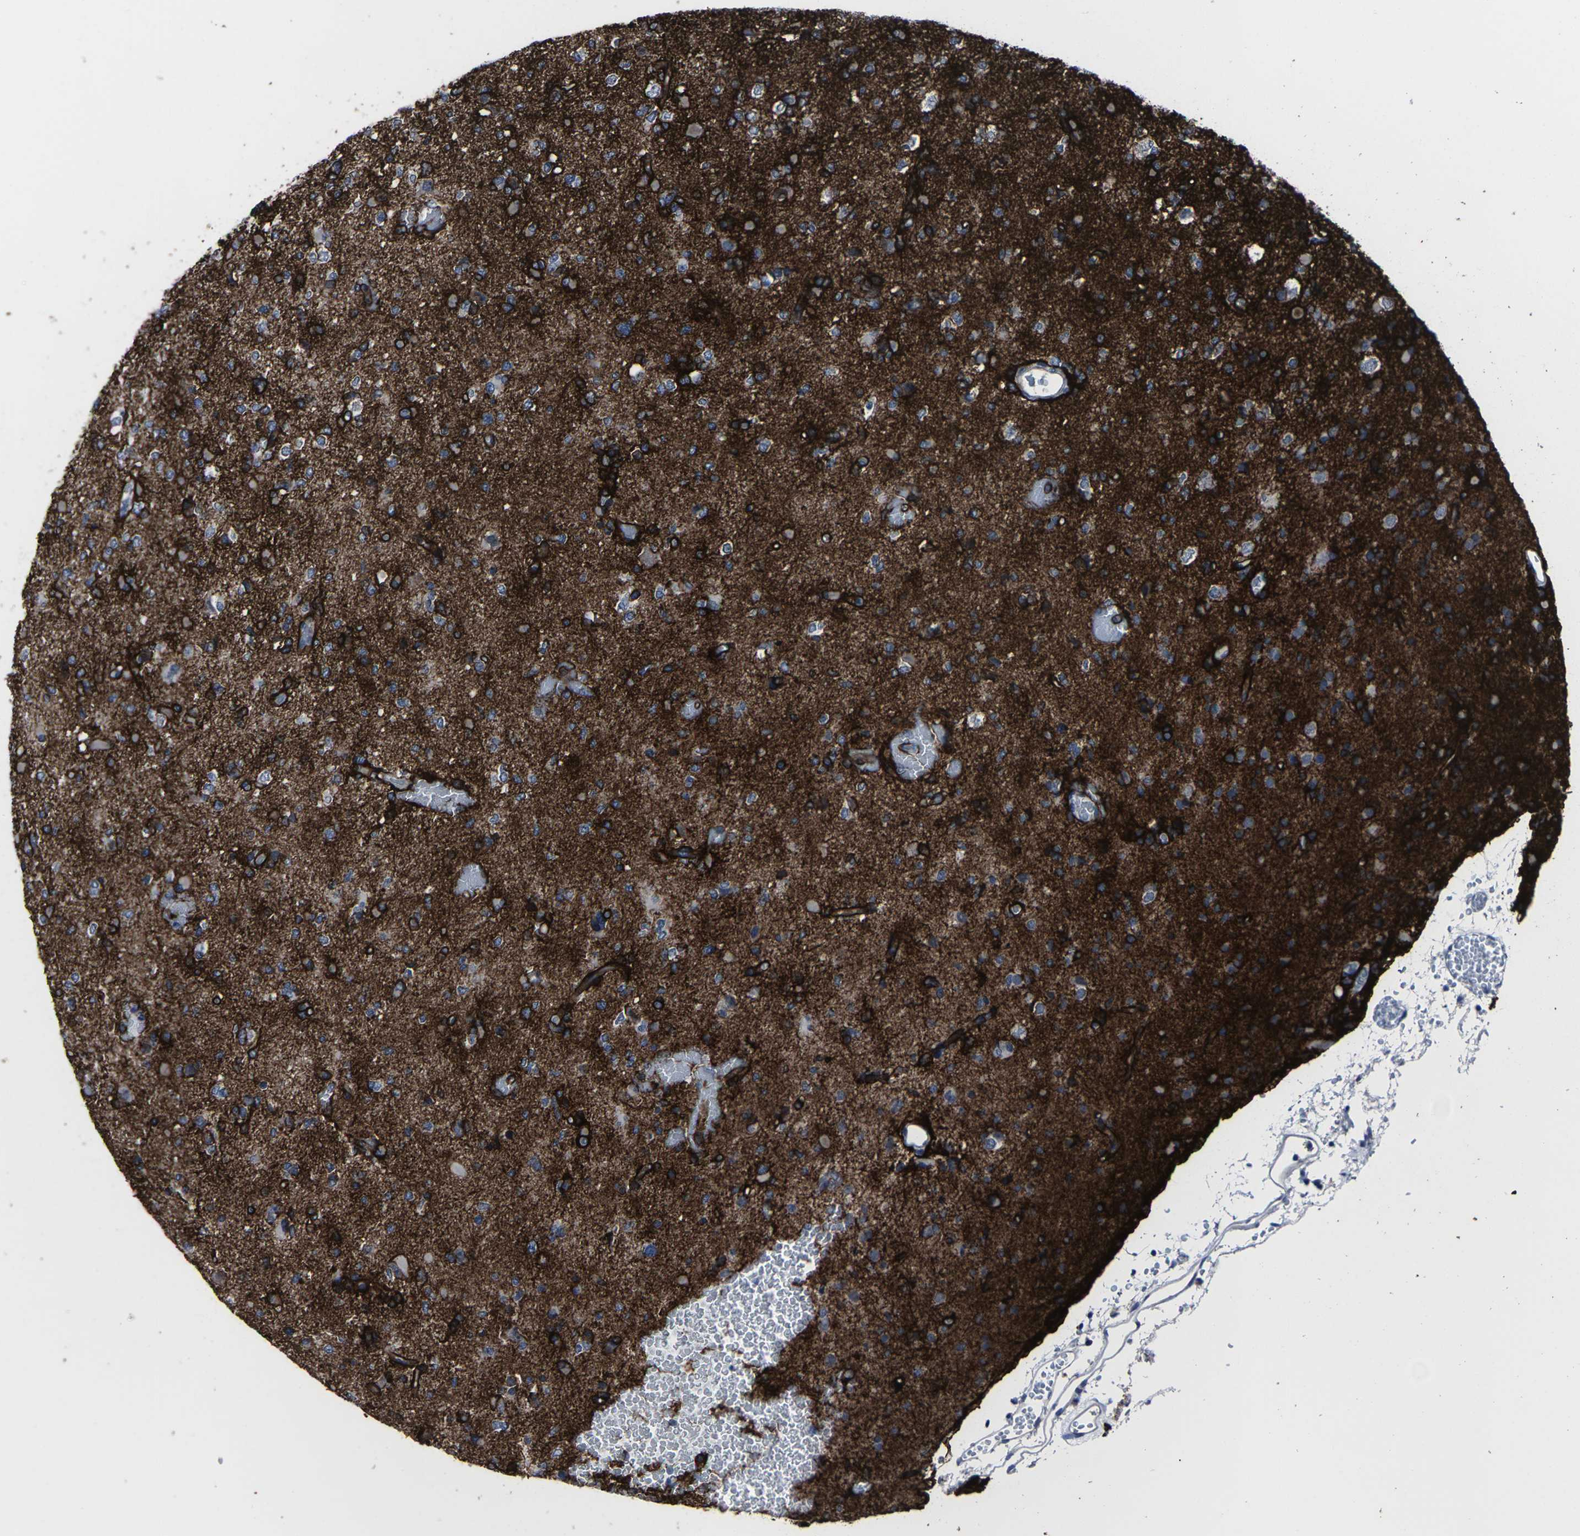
{"staining": {"intensity": "strong", "quantity": "25%-75%", "location": "cytoplasmic/membranous"}, "tissue": "glioma", "cell_type": "Tumor cells", "image_type": "cancer", "snomed": [{"axis": "morphology", "description": "Glioma, malignant, Low grade"}, {"axis": "topography", "description": "Brain"}], "caption": "Protein staining of malignant glioma (low-grade) tissue displays strong cytoplasmic/membranous positivity in about 25%-75% of tumor cells.", "gene": "MSANTD4", "patient": {"sex": "female", "age": 22}}